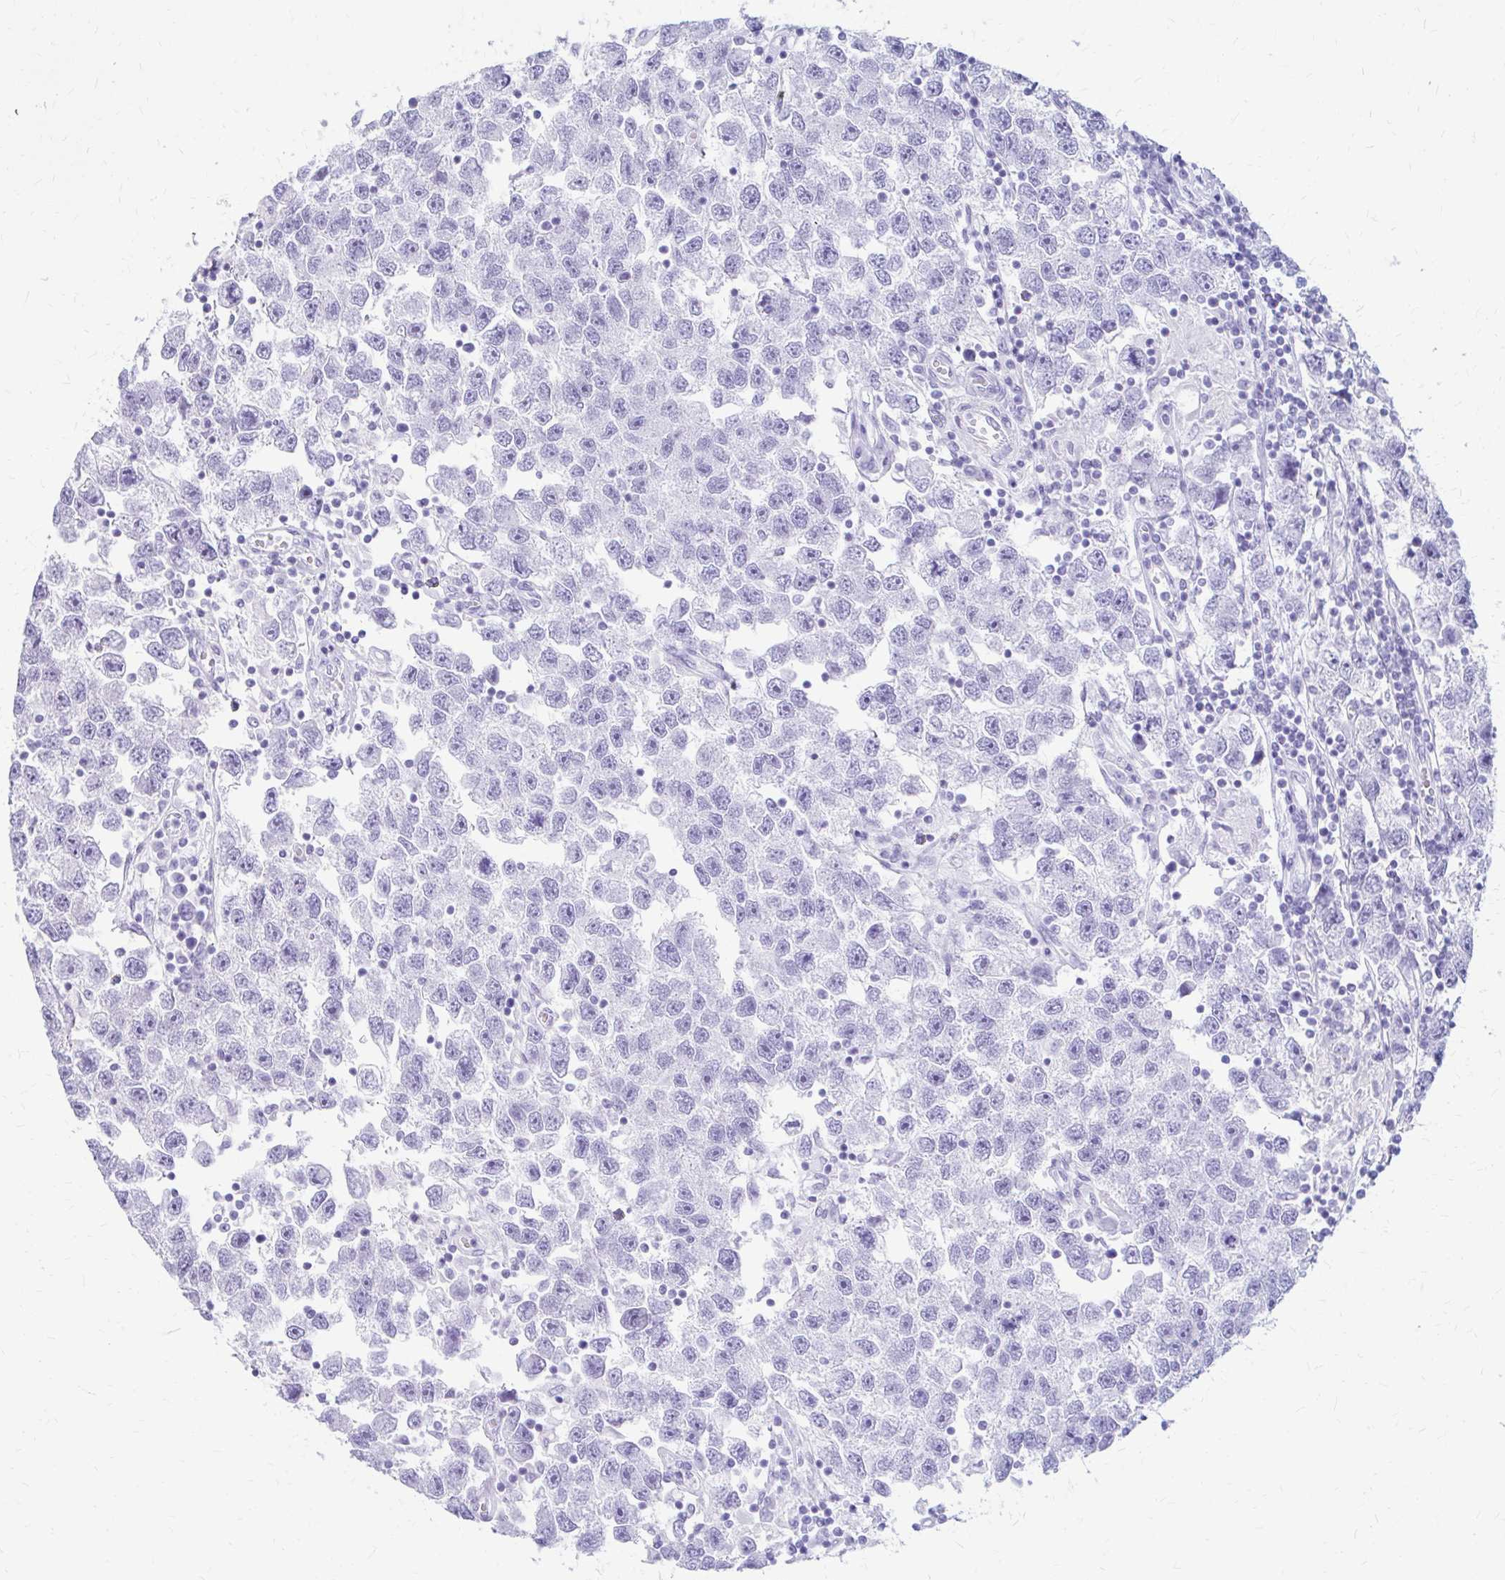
{"staining": {"intensity": "negative", "quantity": "none", "location": "none"}, "tissue": "testis cancer", "cell_type": "Tumor cells", "image_type": "cancer", "snomed": [{"axis": "morphology", "description": "Seminoma, NOS"}, {"axis": "topography", "description": "Testis"}], "caption": "An IHC micrograph of testis seminoma is shown. There is no staining in tumor cells of testis seminoma.", "gene": "RGS16", "patient": {"sex": "male", "age": 26}}